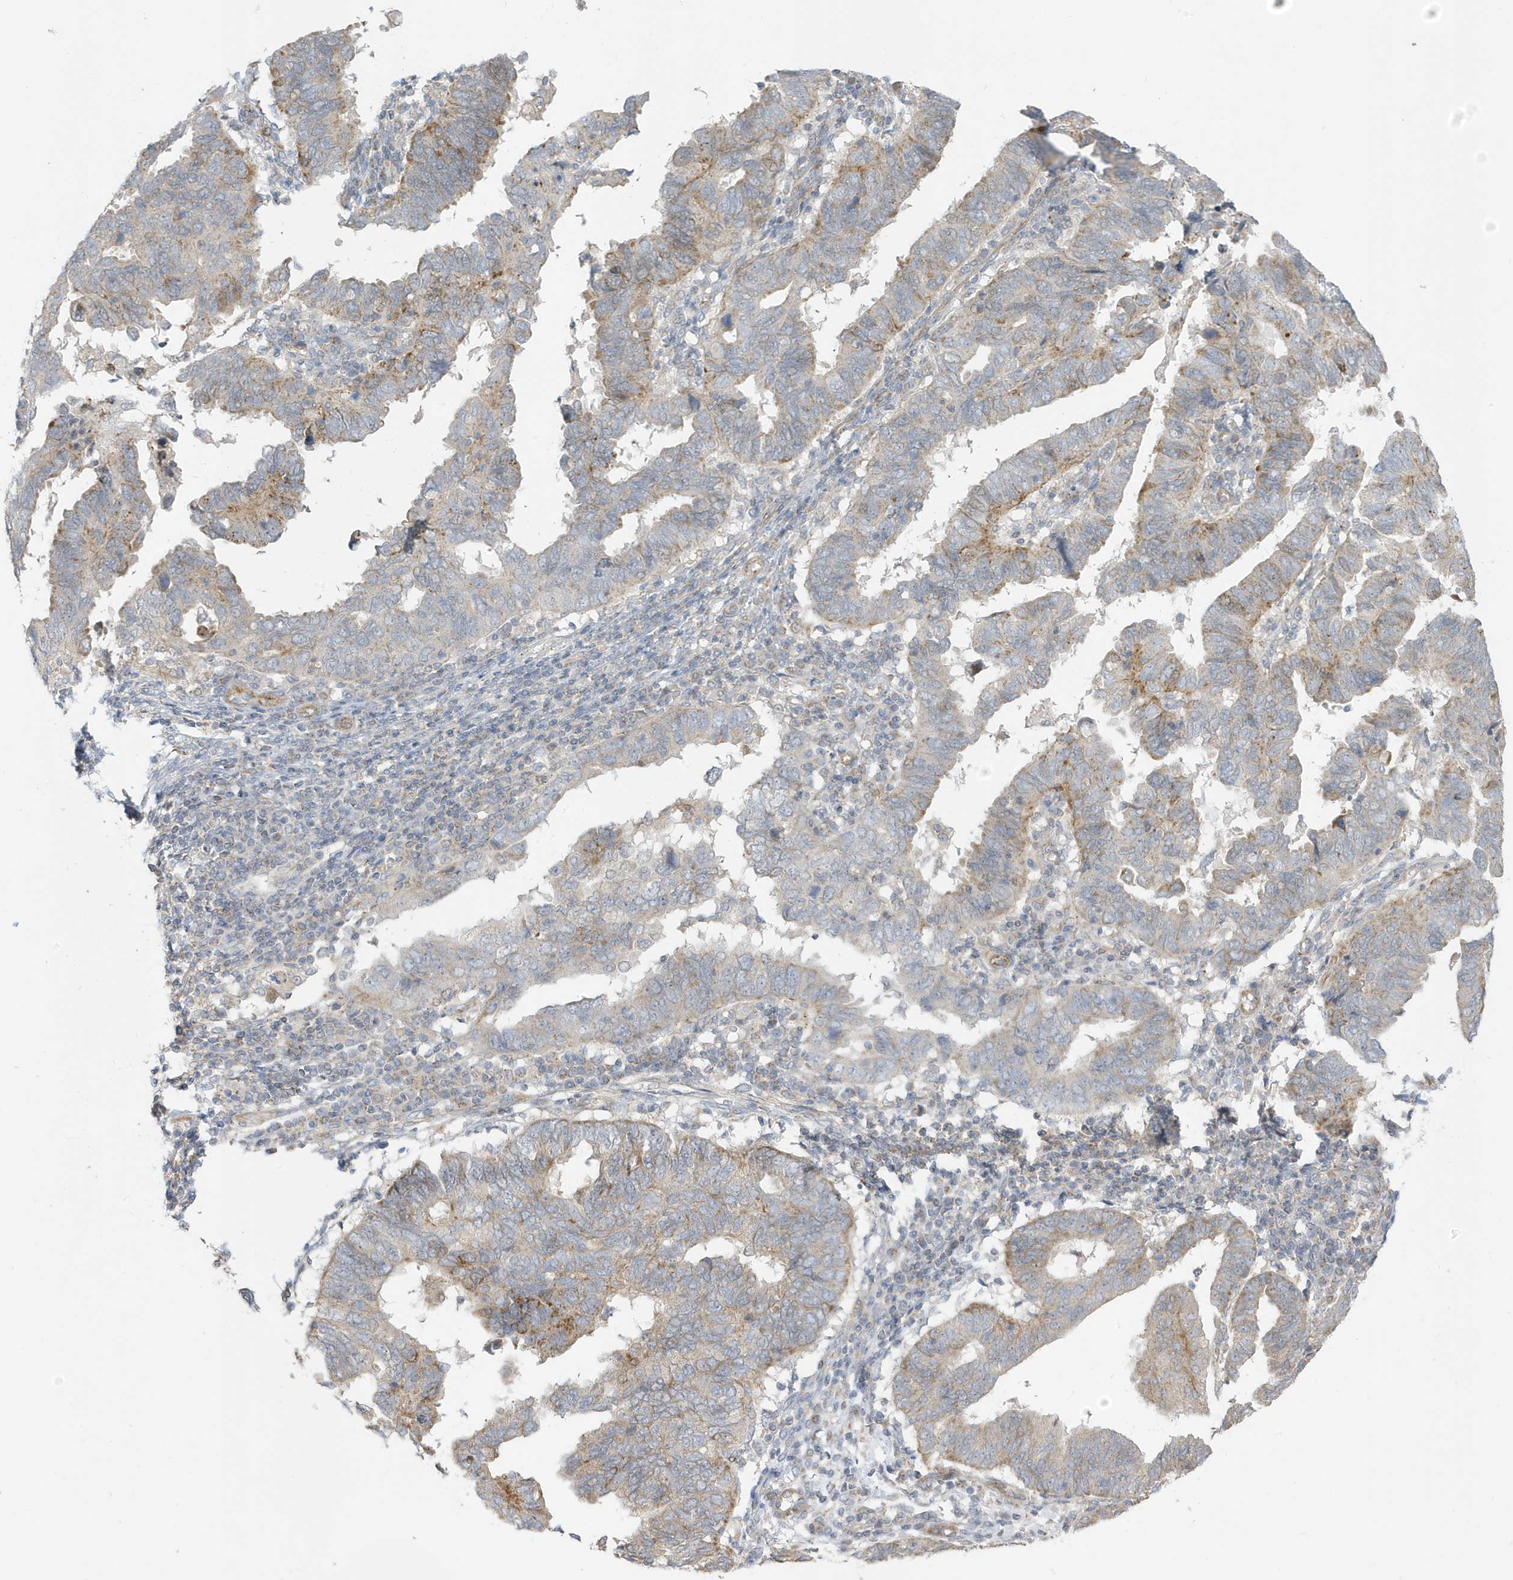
{"staining": {"intensity": "weak", "quantity": "25%-75%", "location": "cytoplasmic/membranous"}, "tissue": "endometrial cancer", "cell_type": "Tumor cells", "image_type": "cancer", "snomed": [{"axis": "morphology", "description": "Adenocarcinoma, NOS"}, {"axis": "topography", "description": "Uterus"}], "caption": "Human endometrial cancer (adenocarcinoma) stained with a protein marker reveals weak staining in tumor cells.", "gene": "ATP13A5", "patient": {"sex": "female", "age": 77}}